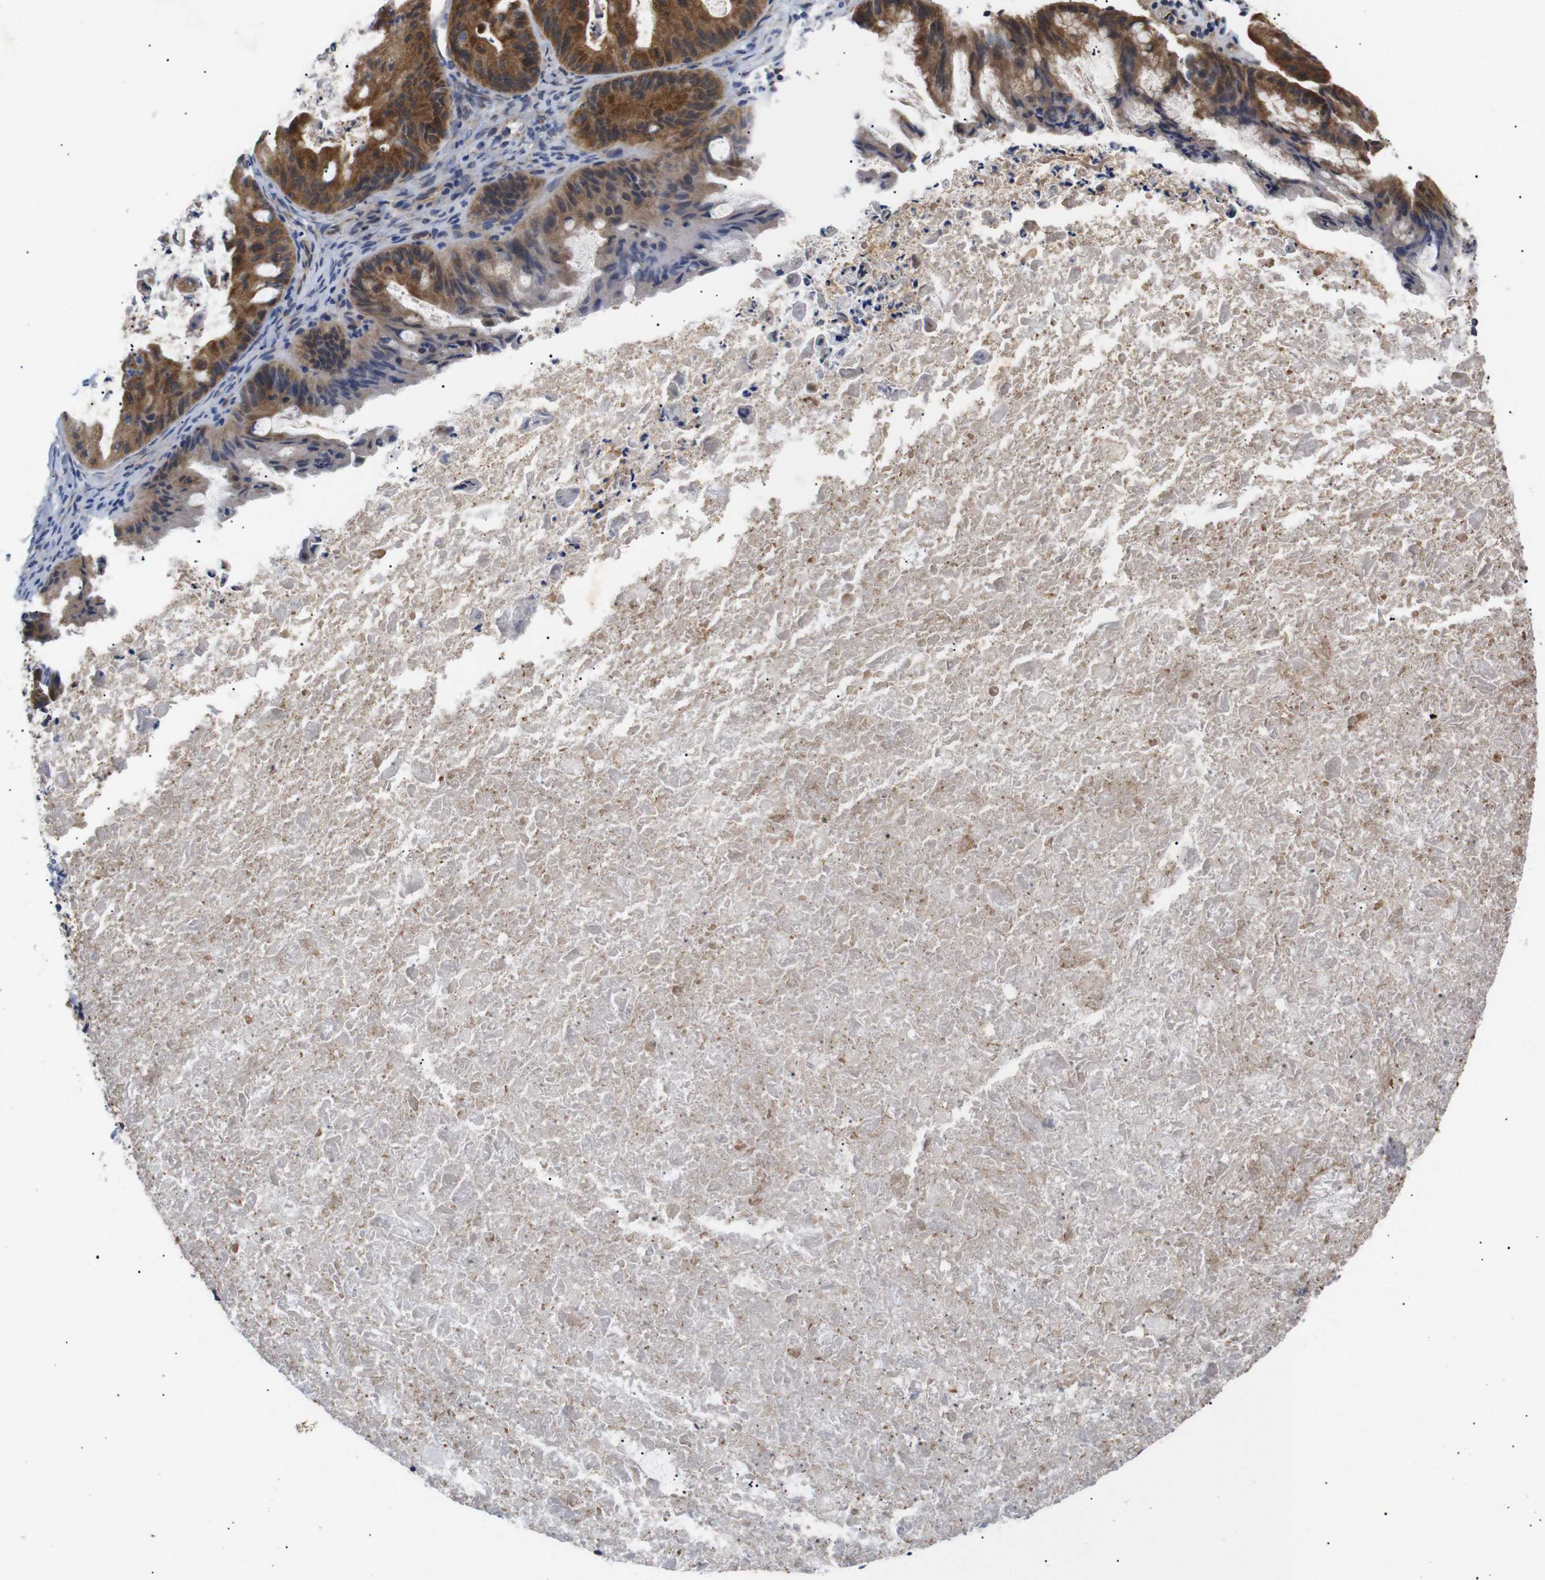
{"staining": {"intensity": "strong", "quantity": ">75%", "location": "cytoplasmic/membranous"}, "tissue": "ovarian cancer", "cell_type": "Tumor cells", "image_type": "cancer", "snomed": [{"axis": "morphology", "description": "Cystadenocarcinoma, mucinous, NOS"}, {"axis": "topography", "description": "Ovary"}], "caption": "Immunohistochemical staining of ovarian cancer (mucinous cystadenocarcinoma) displays high levels of strong cytoplasmic/membranous positivity in approximately >75% of tumor cells.", "gene": "KANK4", "patient": {"sex": "female", "age": 37}}